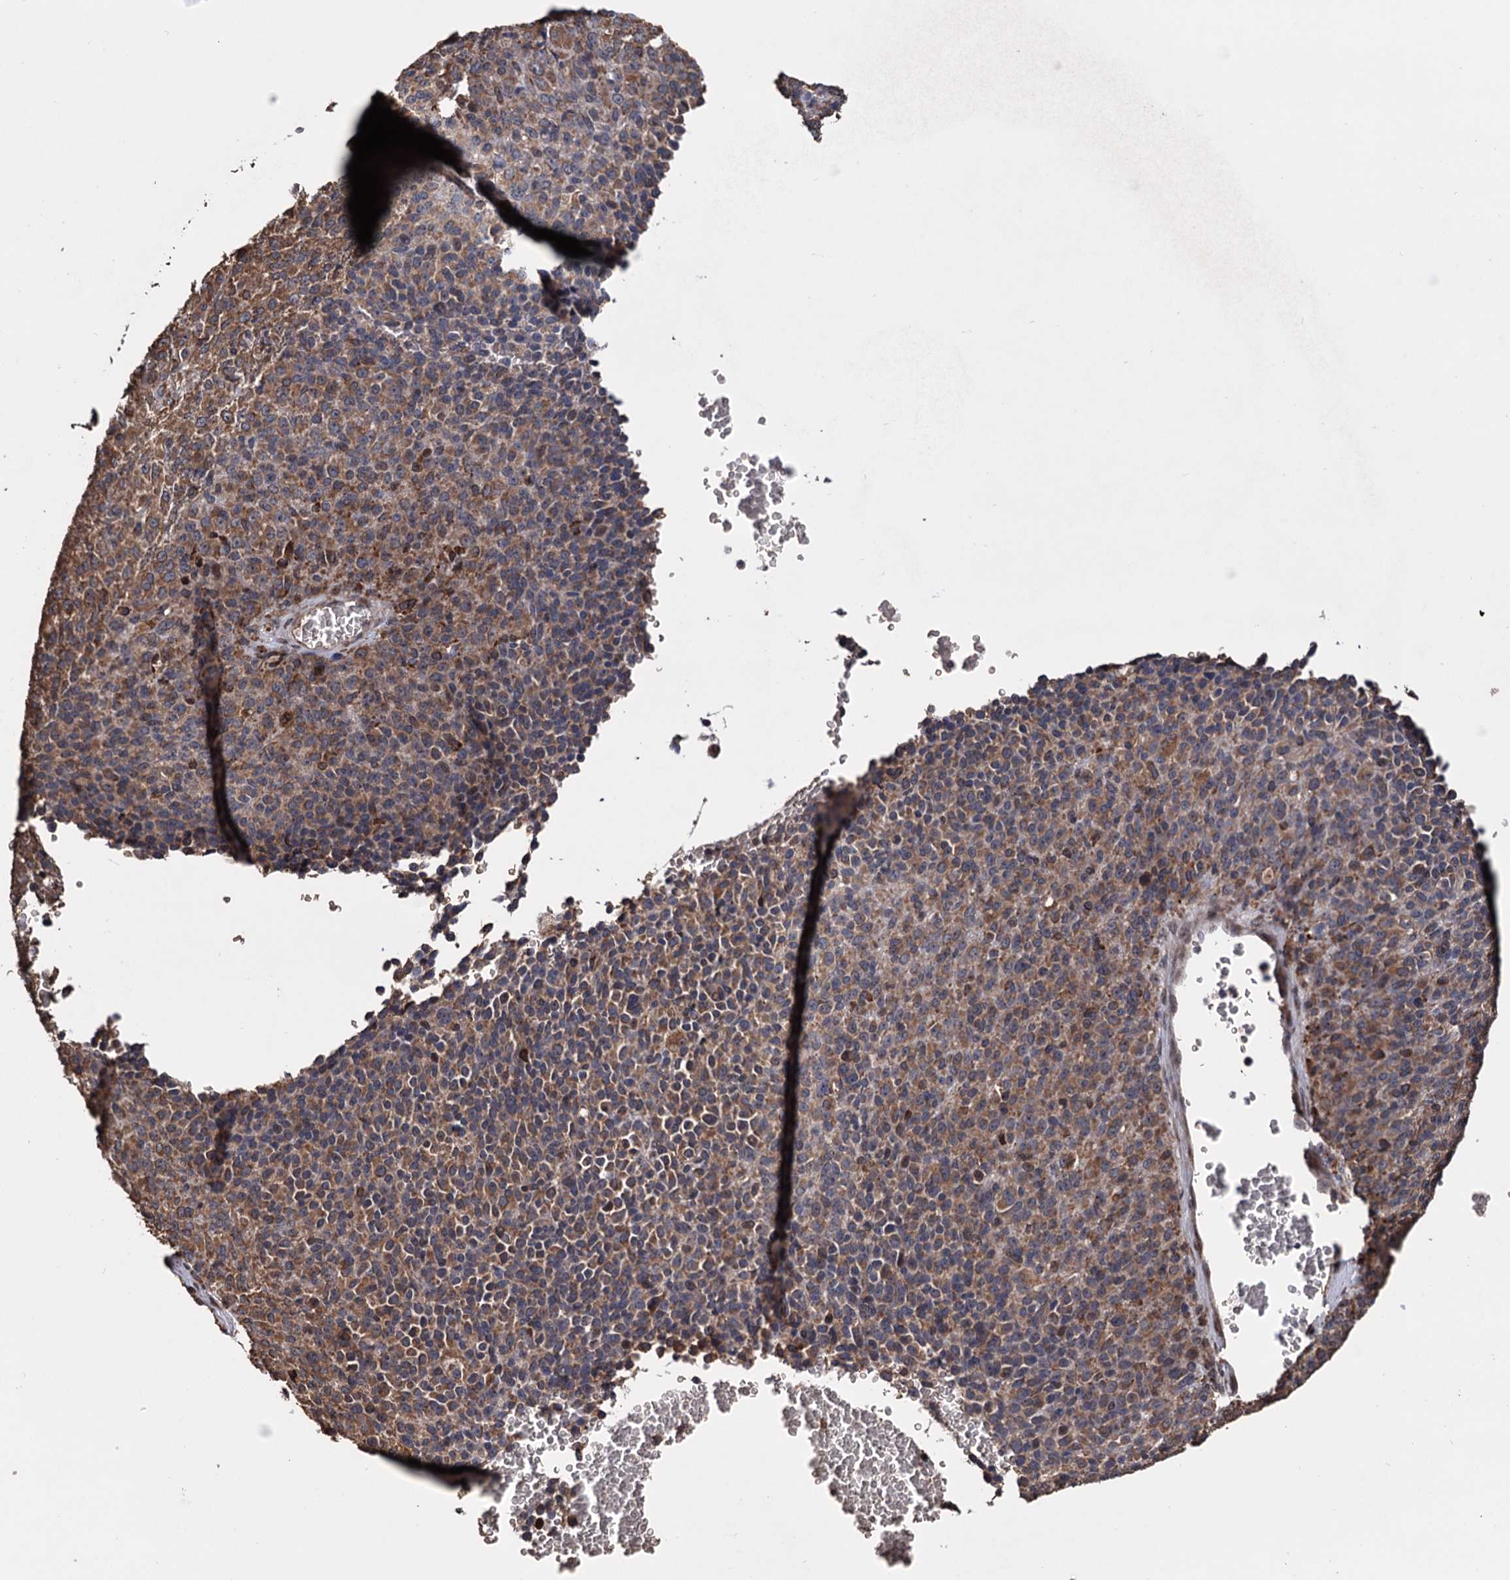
{"staining": {"intensity": "moderate", "quantity": ">75%", "location": "cytoplasmic/membranous"}, "tissue": "melanoma", "cell_type": "Tumor cells", "image_type": "cancer", "snomed": [{"axis": "morphology", "description": "Malignant melanoma, Metastatic site"}, {"axis": "topography", "description": "Brain"}], "caption": "Tumor cells exhibit medium levels of moderate cytoplasmic/membranous expression in about >75% of cells in human melanoma.", "gene": "TBC1D12", "patient": {"sex": "female", "age": 56}}